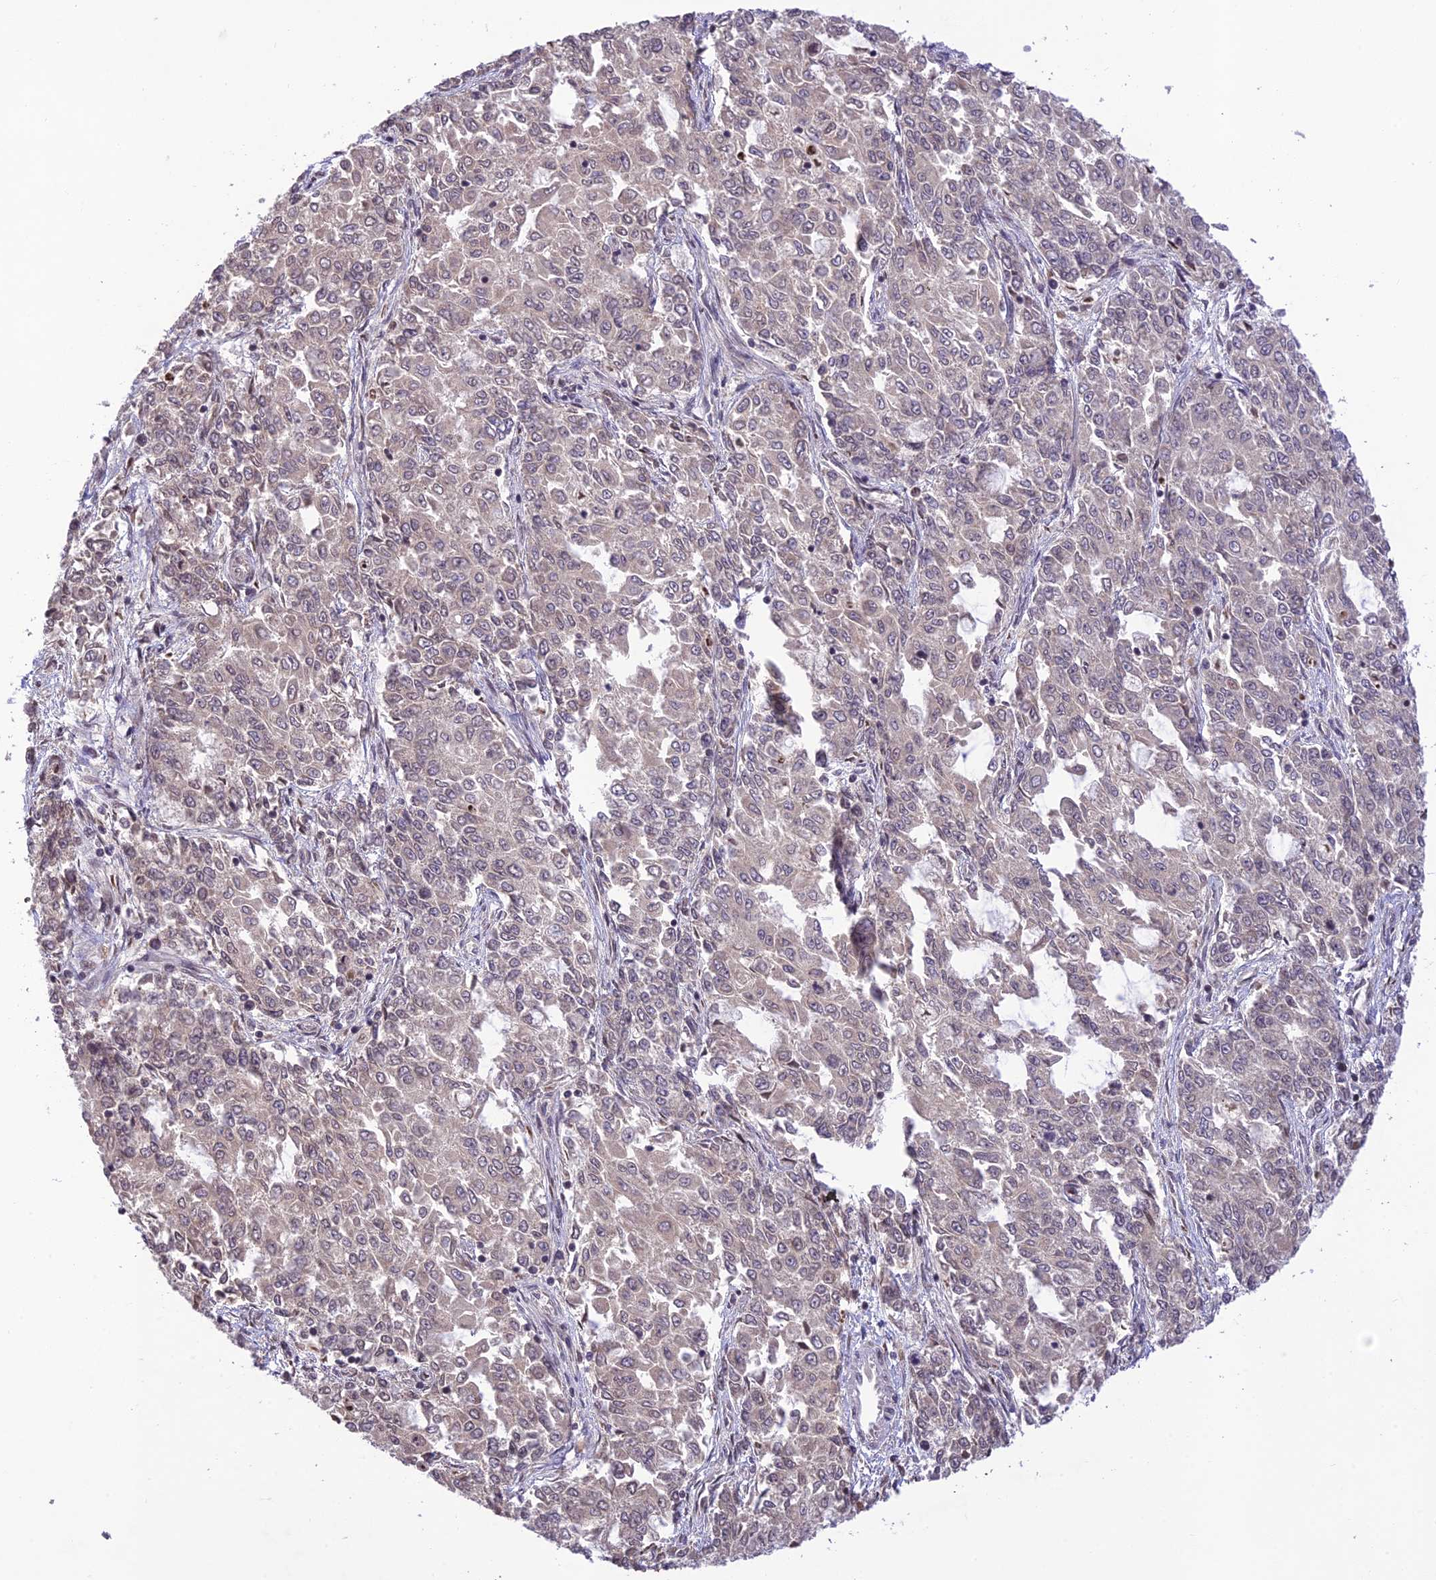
{"staining": {"intensity": "negative", "quantity": "none", "location": "none"}, "tissue": "endometrial cancer", "cell_type": "Tumor cells", "image_type": "cancer", "snomed": [{"axis": "morphology", "description": "Adenocarcinoma, NOS"}, {"axis": "topography", "description": "Endometrium"}], "caption": "Immunohistochemistry (IHC) of human adenocarcinoma (endometrial) displays no expression in tumor cells.", "gene": "TEKT1", "patient": {"sex": "female", "age": 50}}